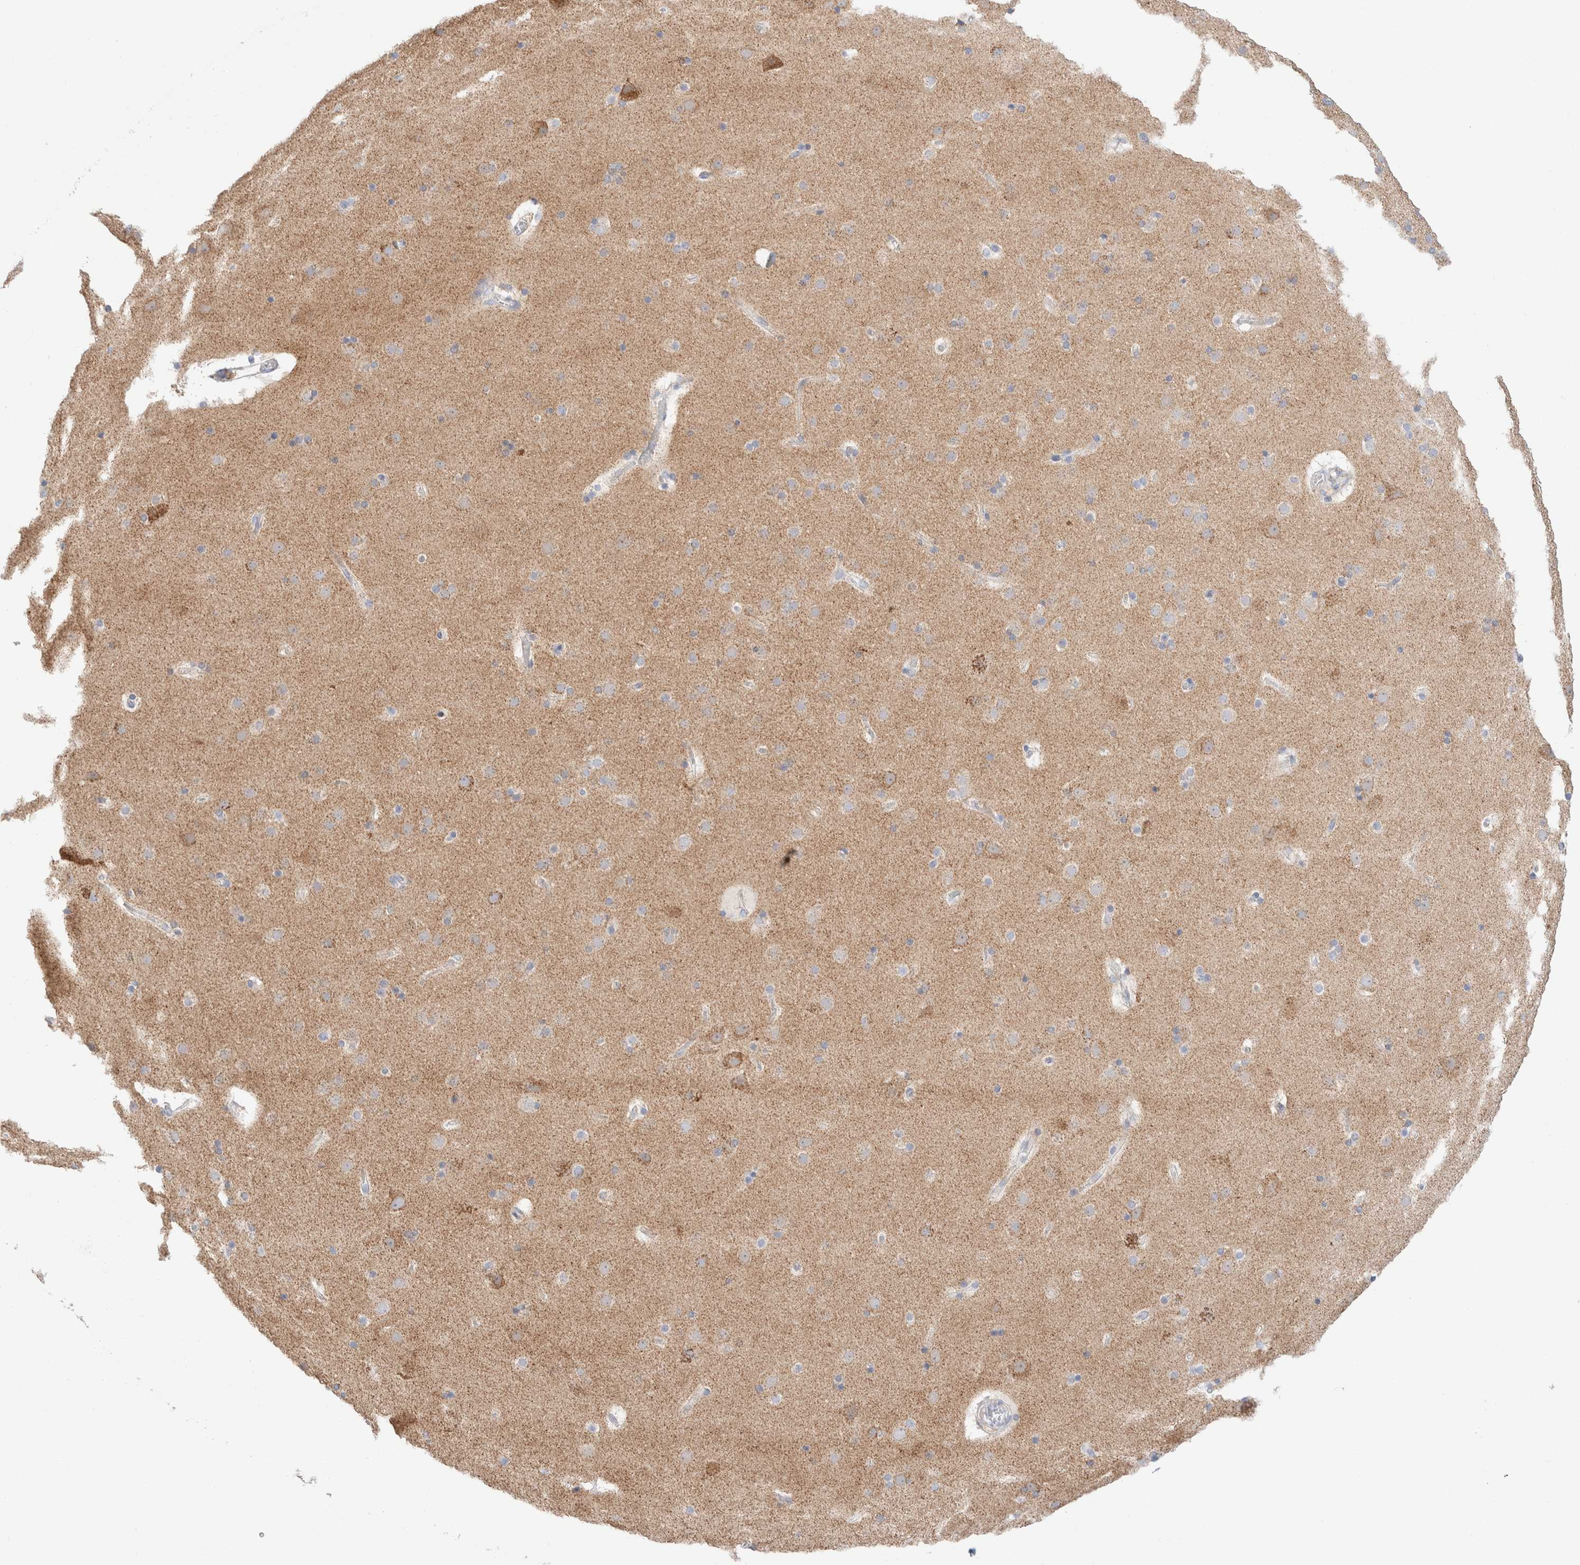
{"staining": {"intensity": "negative", "quantity": "none", "location": "none"}, "tissue": "cerebral cortex", "cell_type": "Endothelial cells", "image_type": "normal", "snomed": [{"axis": "morphology", "description": "Normal tissue, NOS"}, {"axis": "topography", "description": "Cerebral cortex"}], "caption": "Immunohistochemistry (IHC) micrograph of unremarkable human cerebral cortex stained for a protein (brown), which demonstrates no positivity in endothelial cells. (Immunohistochemistry (IHC), brightfield microscopy, high magnification).", "gene": "ATP6V1C1", "patient": {"sex": "male", "age": 57}}